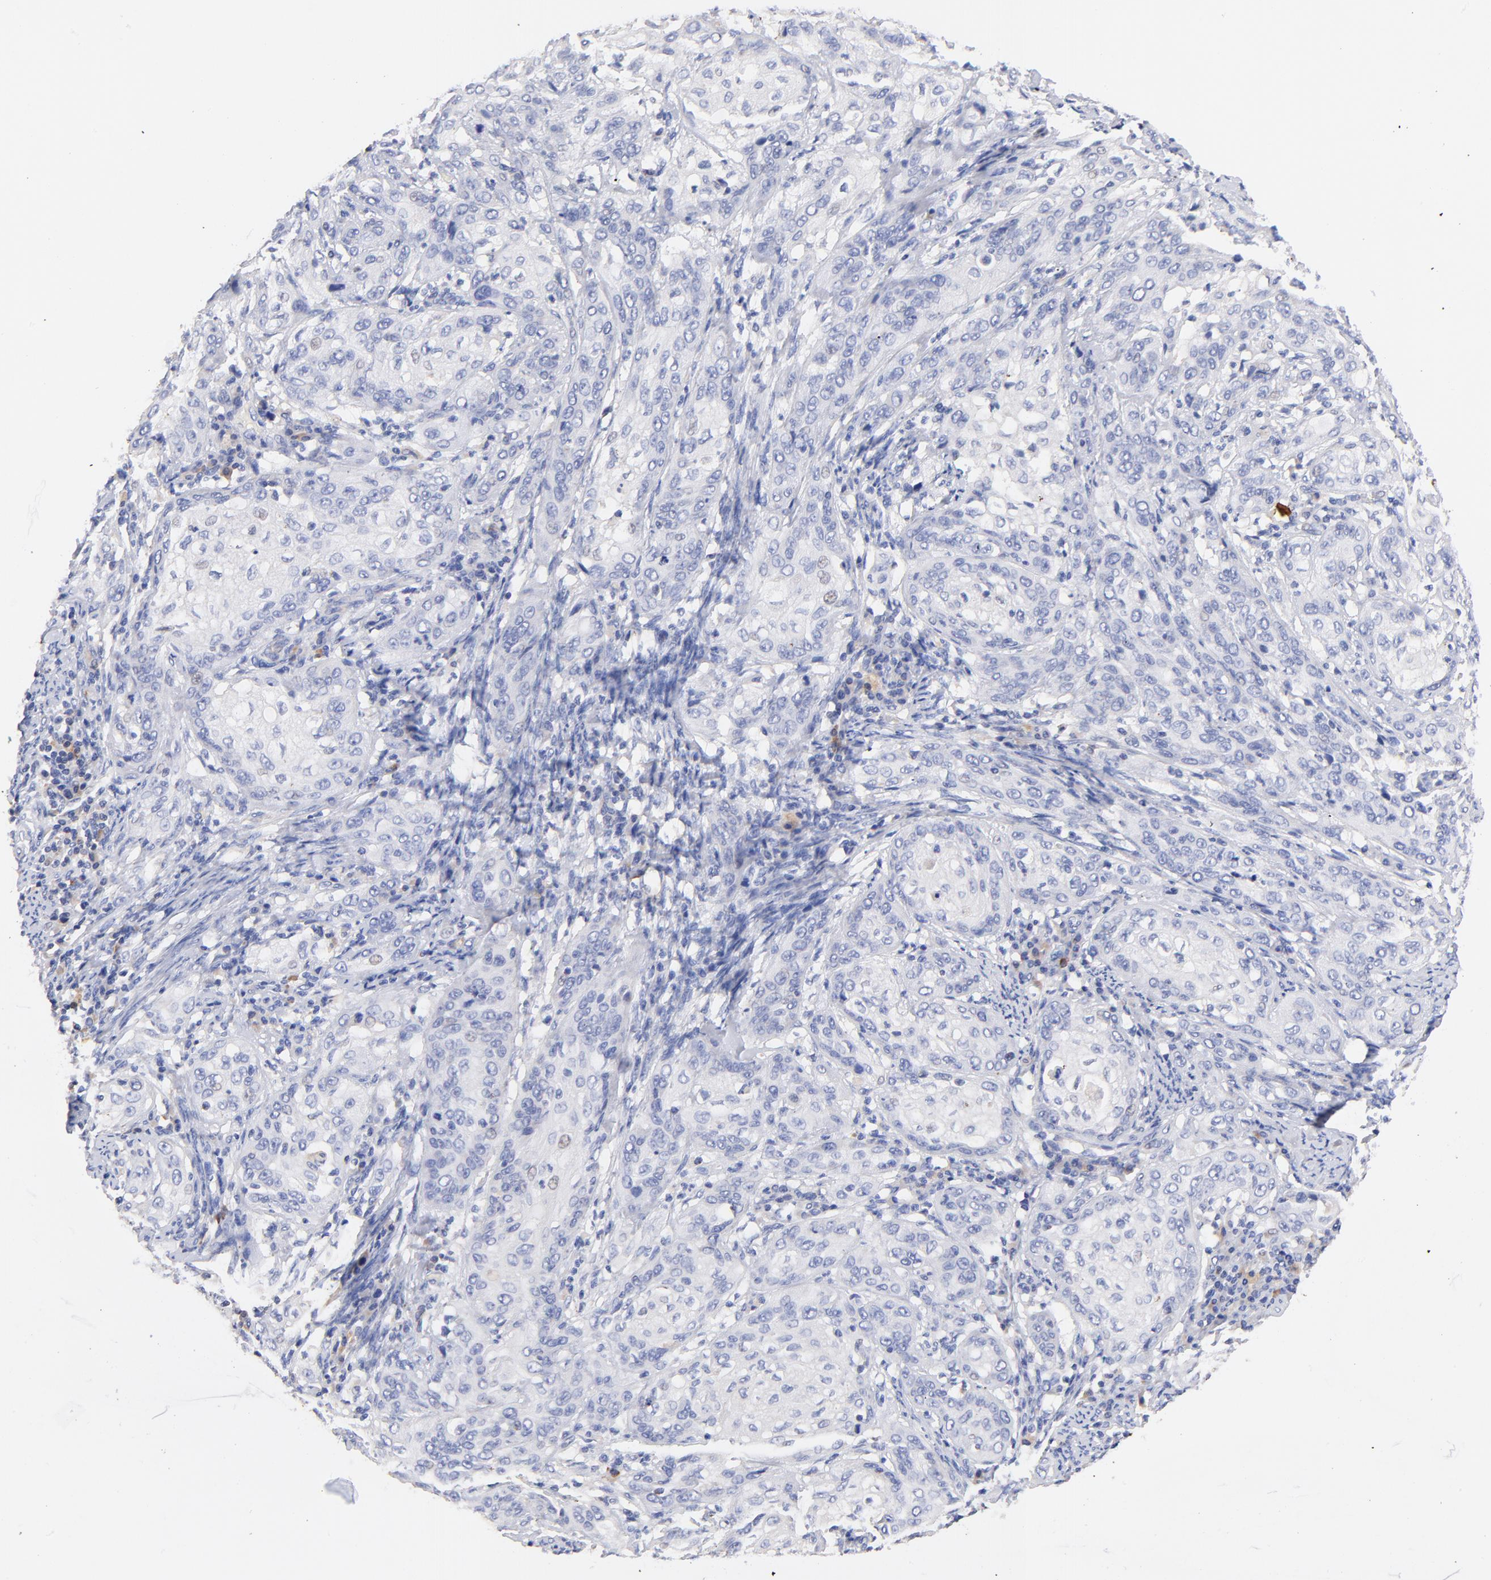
{"staining": {"intensity": "negative", "quantity": "none", "location": "none"}, "tissue": "cervical cancer", "cell_type": "Tumor cells", "image_type": "cancer", "snomed": [{"axis": "morphology", "description": "Squamous cell carcinoma, NOS"}, {"axis": "topography", "description": "Cervix"}], "caption": "A histopathology image of cervical cancer stained for a protein demonstrates no brown staining in tumor cells. The staining is performed using DAB brown chromogen with nuclei counter-stained in using hematoxylin.", "gene": "IGLV7-43", "patient": {"sex": "female", "age": 41}}